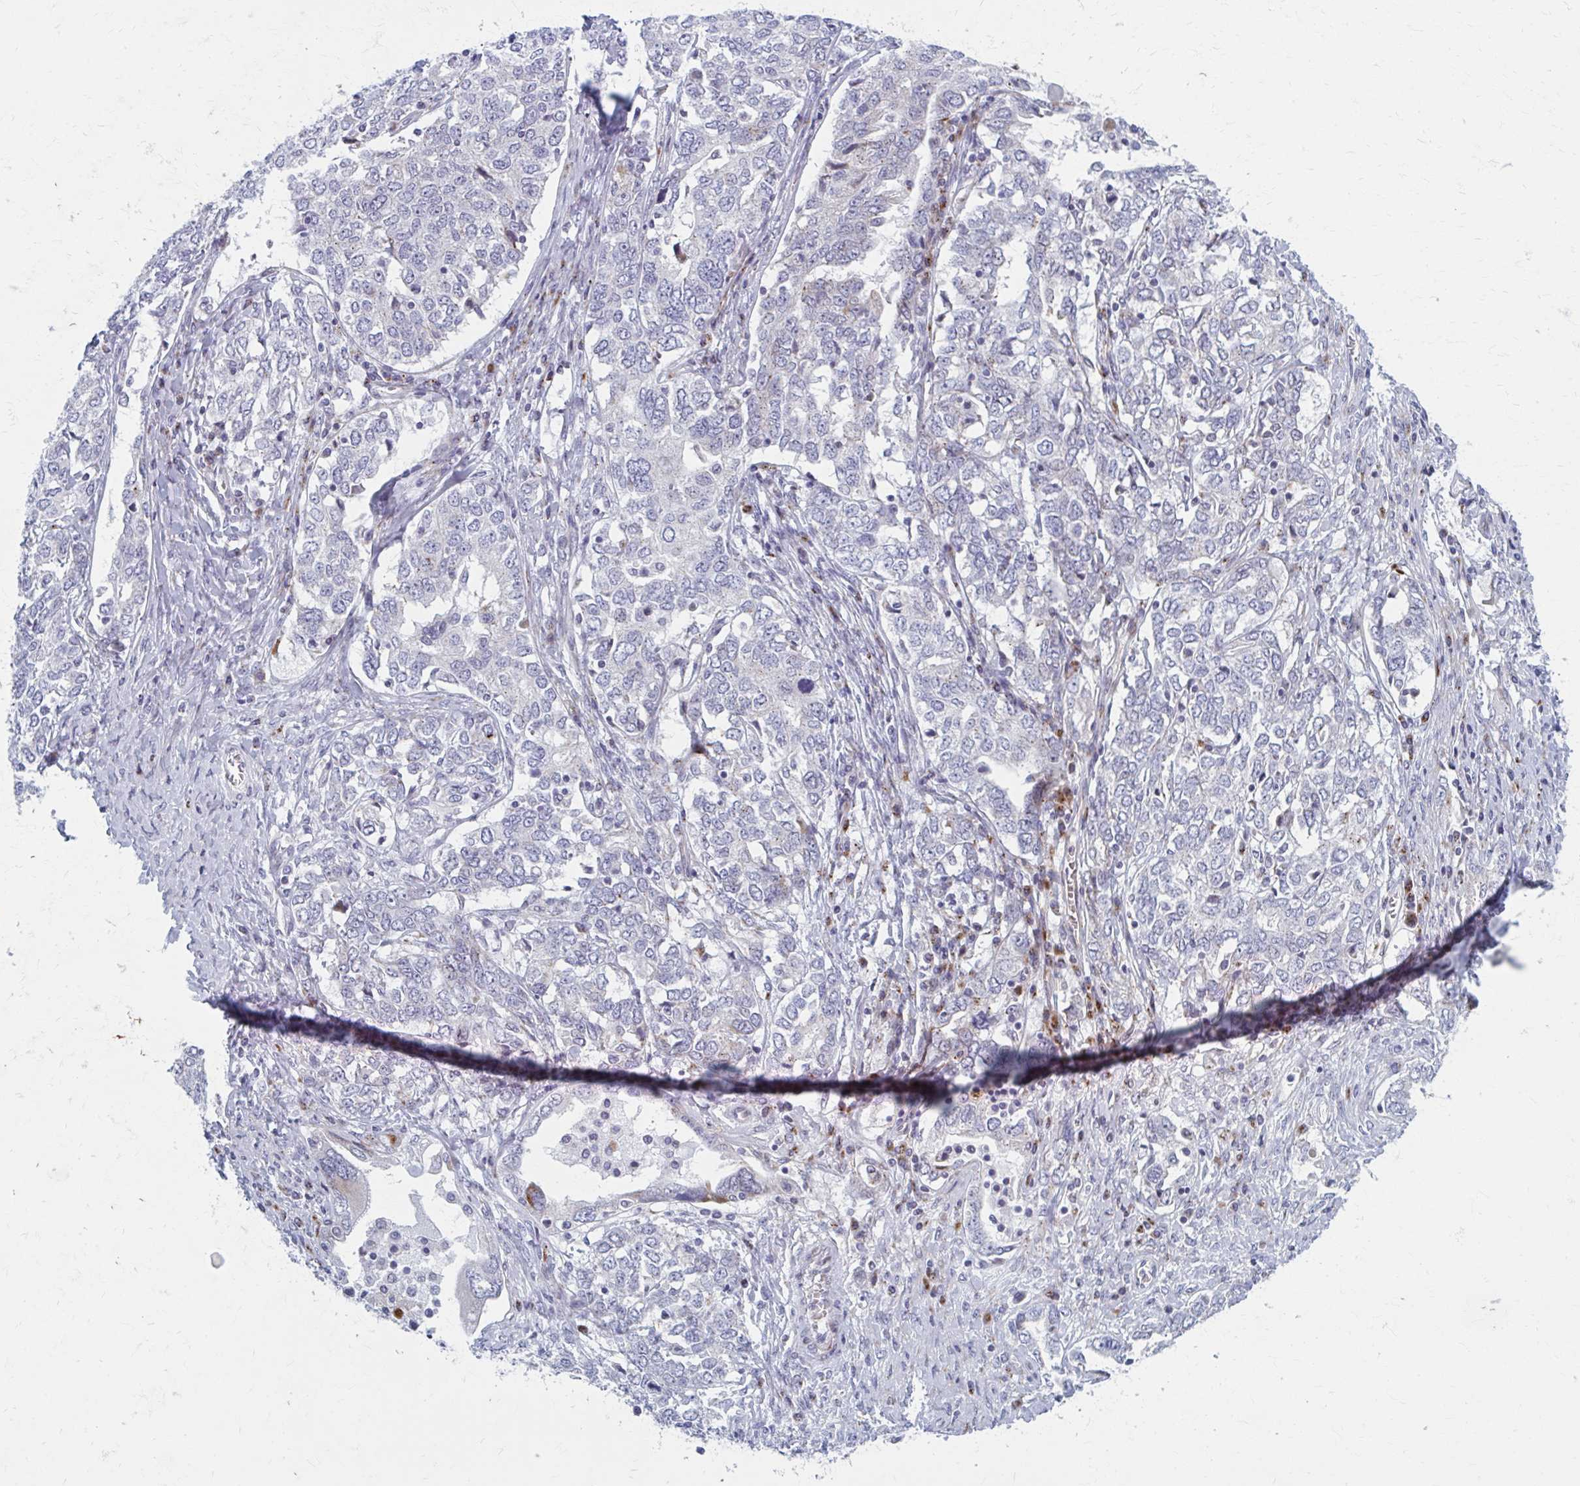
{"staining": {"intensity": "negative", "quantity": "none", "location": "none"}, "tissue": "ovarian cancer", "cell_type": "Tumor cells", "image_type": "cancer", "snomed": [{"axis": "morphology", "description": "Carcinoma, endometroid"}, {"axis": "topography", "description": "Ovary"}], "caption": "Immunohistochemistry (IHC) micrograph of human ovarian cancer (endometroid carcinoma) stained for a protein (brown), which reveals no positivity in tumor cells.", "gene": "OLFM2", "patient": {"sex": "female", "age": 62}}